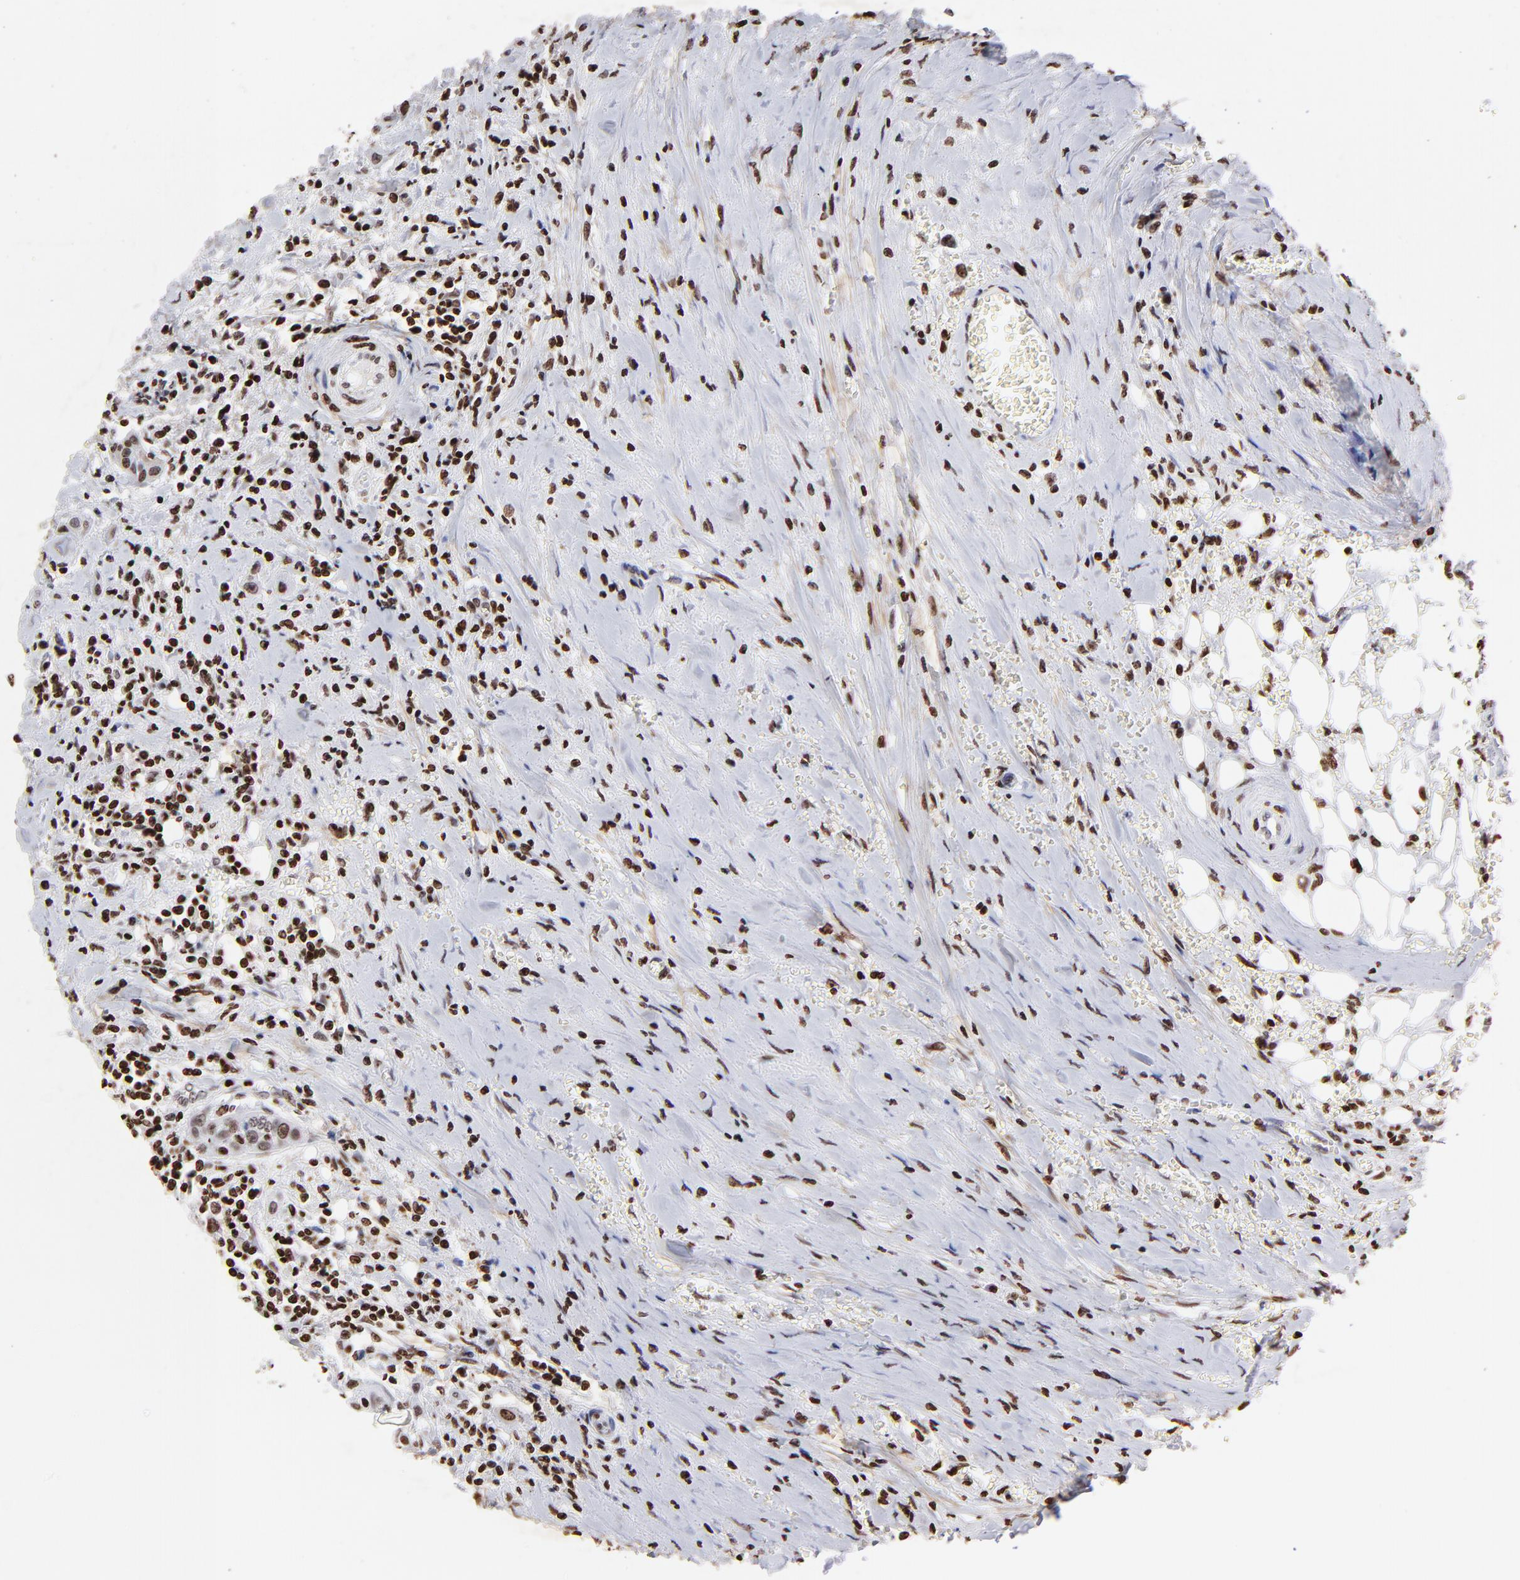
{"staining": {"intensity": "moderate", "quantity": ">75%", "location": "nuclear"}, "tissue": "head and neck cancer", "cell_type": "Tumor cells", "image_type": "cancer", "snomed": [{"axis": "morphology", "description": "Squamous cell carcinoma, NOS"}, {"axis": "morphology", "description": "Squamous cell carcinoma, metastatic, NOS"}, {"axis": "topography", "description": "Lymph node"}, {"axis": "topography", "description": "Salivary gland"}, {"axis": "topography", "description": "Head-Neck"}], "caption": "Moderate nuclear expression for a protein is appreciated in approximately >75% of tumor cells of head and neck cancer (squamous cell carcinoma) using immunohistochemistry (IHC).", "gene": "FBH1", "patient": {"sex": "female", "age": 74}}